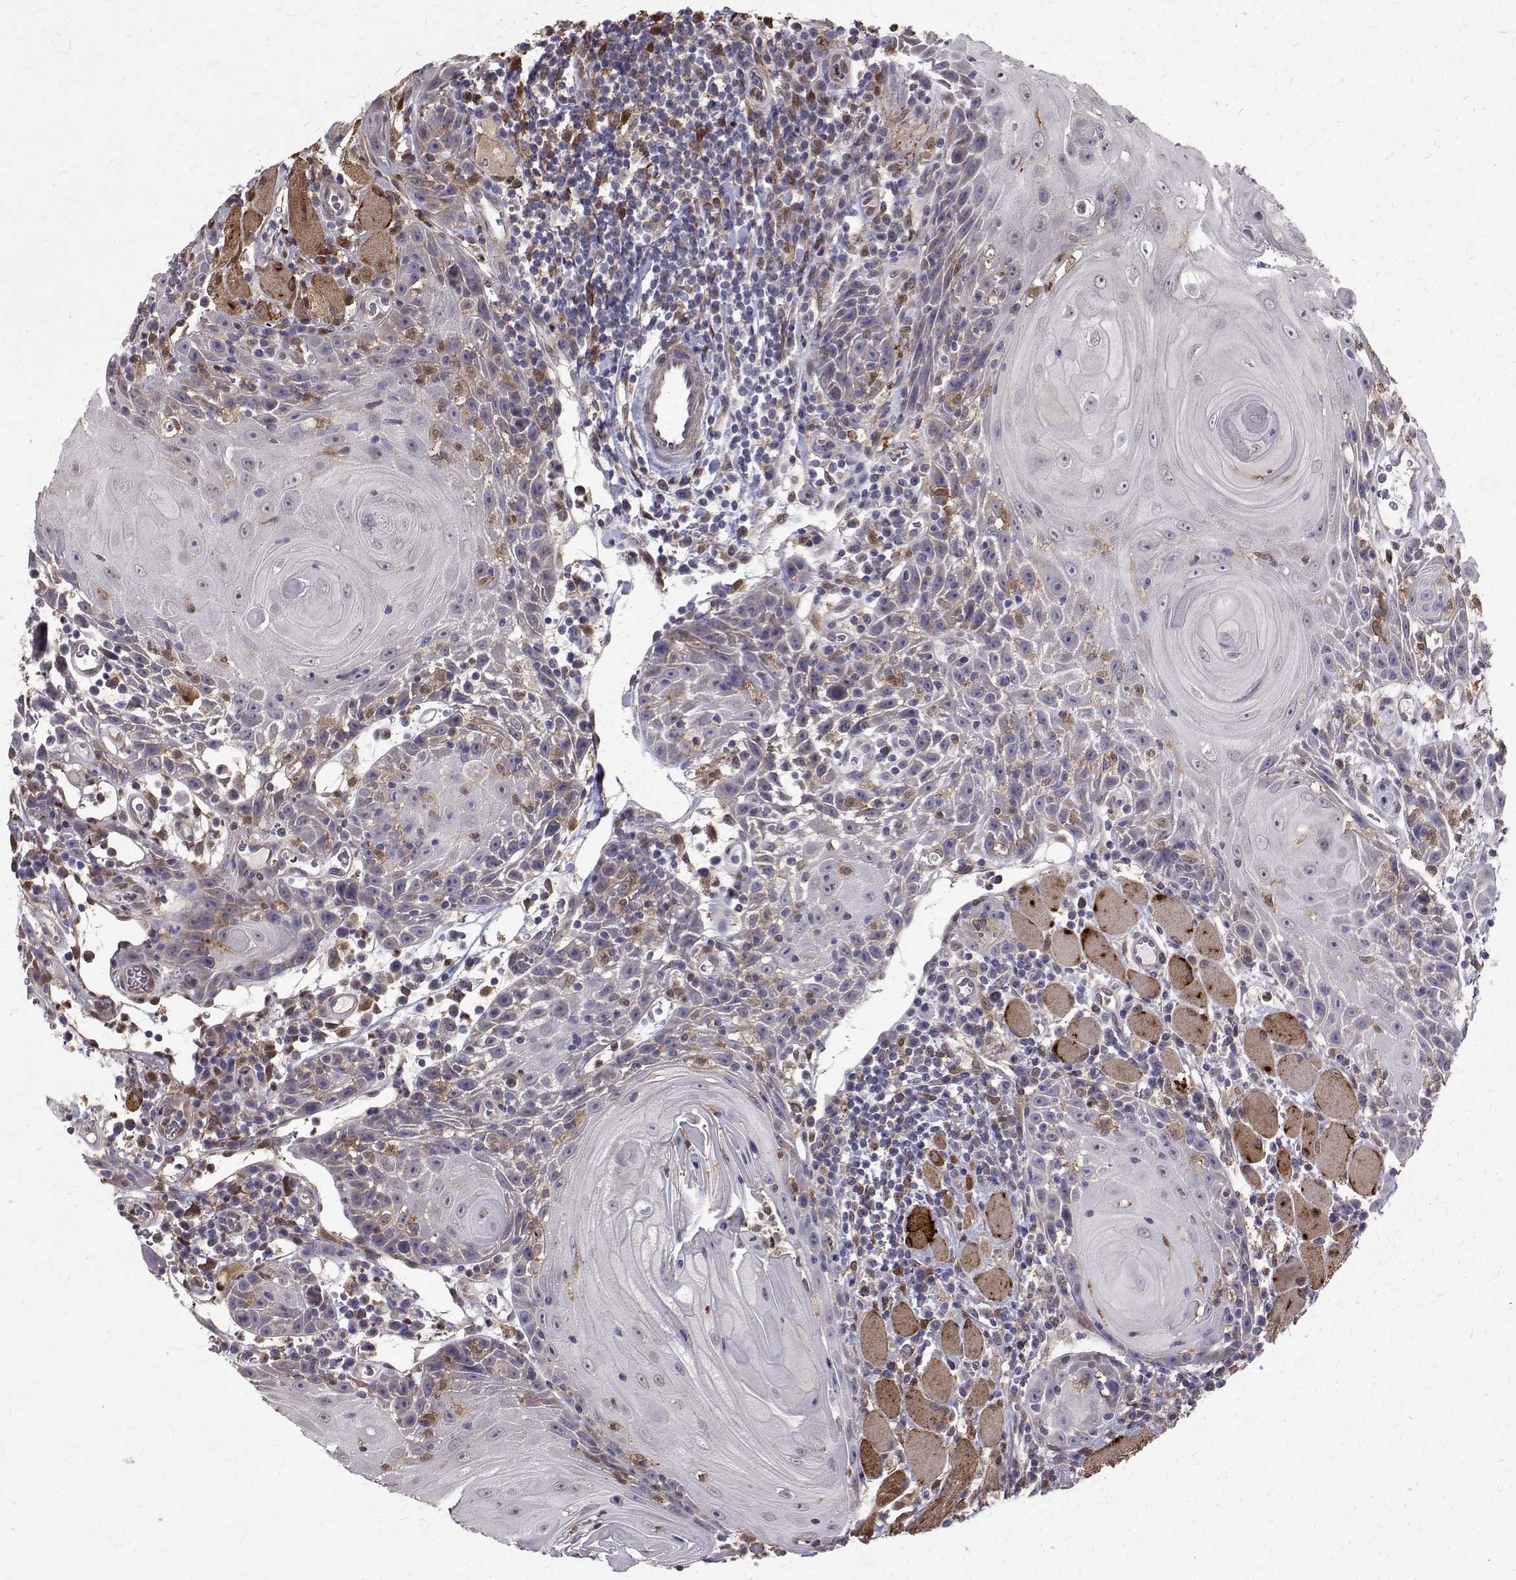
{"staining": {"intensity": "negative", "quantity": "none", "location": "none"}, "tissue": "head and neck cancer", "cell_type": "Tumor cells", "image_type": "cancer", "snomed": [{"axis": "morphology", "description": "Squamous cell carcinoma, NOS"}, {"axis": "topography", "description": "Head-Neck"}], "caption": "Micrograph shows no protein expression in tumor cells of head and neck squamous cell carcinoma tissue.", "gene": "CCDC89", "patient": {"sex": "male", "age": 52}}